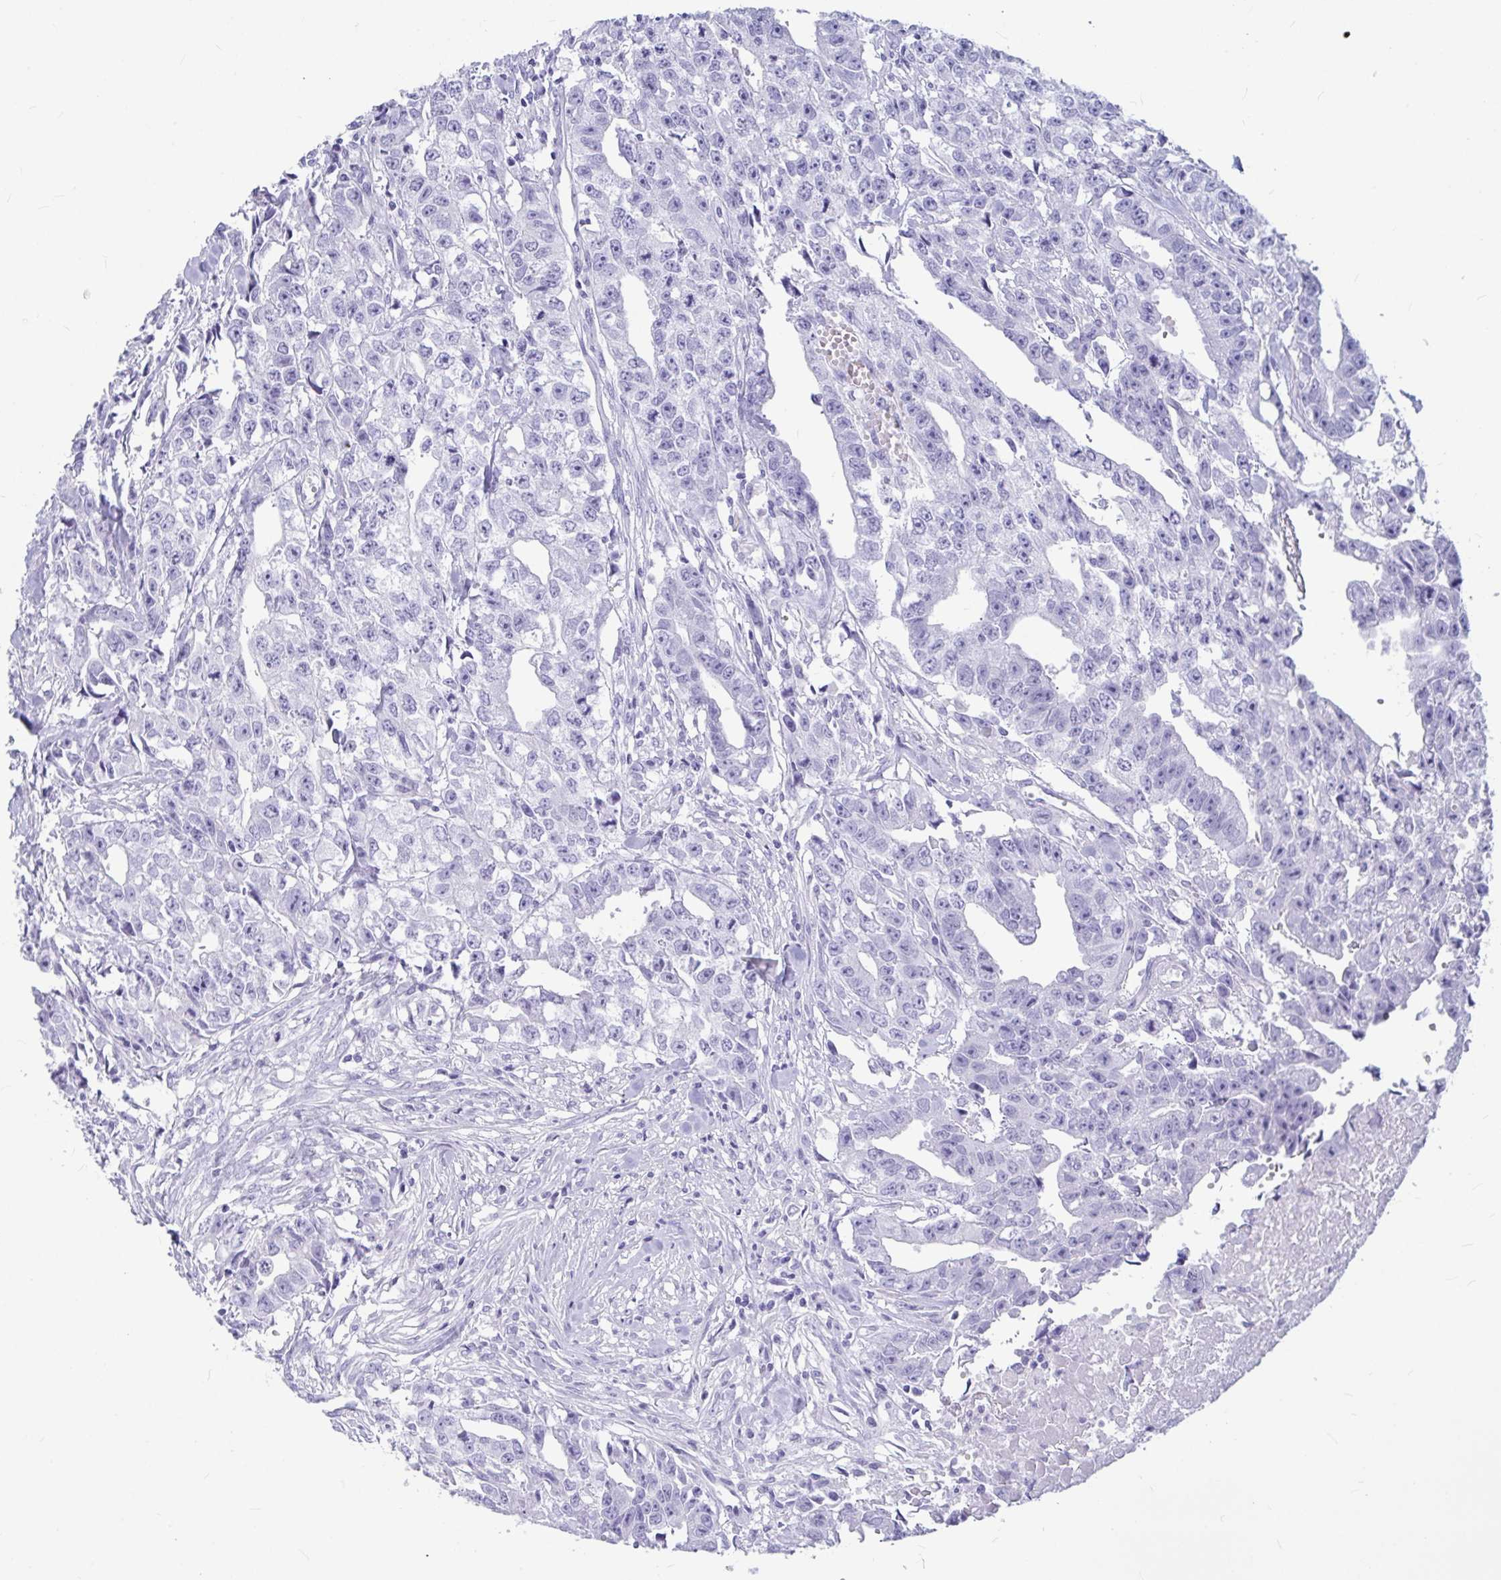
{"staining": {"intensity": "negative", "quantity": "none", "location": "none"}, "tissue": "testis cancer", "cell_type": "Tumor cells", "image_type": "cancer", "snomed": [{"axis": "morphology", "description": "Carcinoma, Embryonal, NOS"}, {"axis": "morphology", "description": "Teratoma, malignant, NOS"}, {"axis": "topography", "description": "Testis"}], "caption": "Immunohistochemistry of human testis cancer (embryonal carcinoma) displays no positivity in tumor cells.", "gene": "OR5J2", "patient": {"sex": "male", "age": 24}}